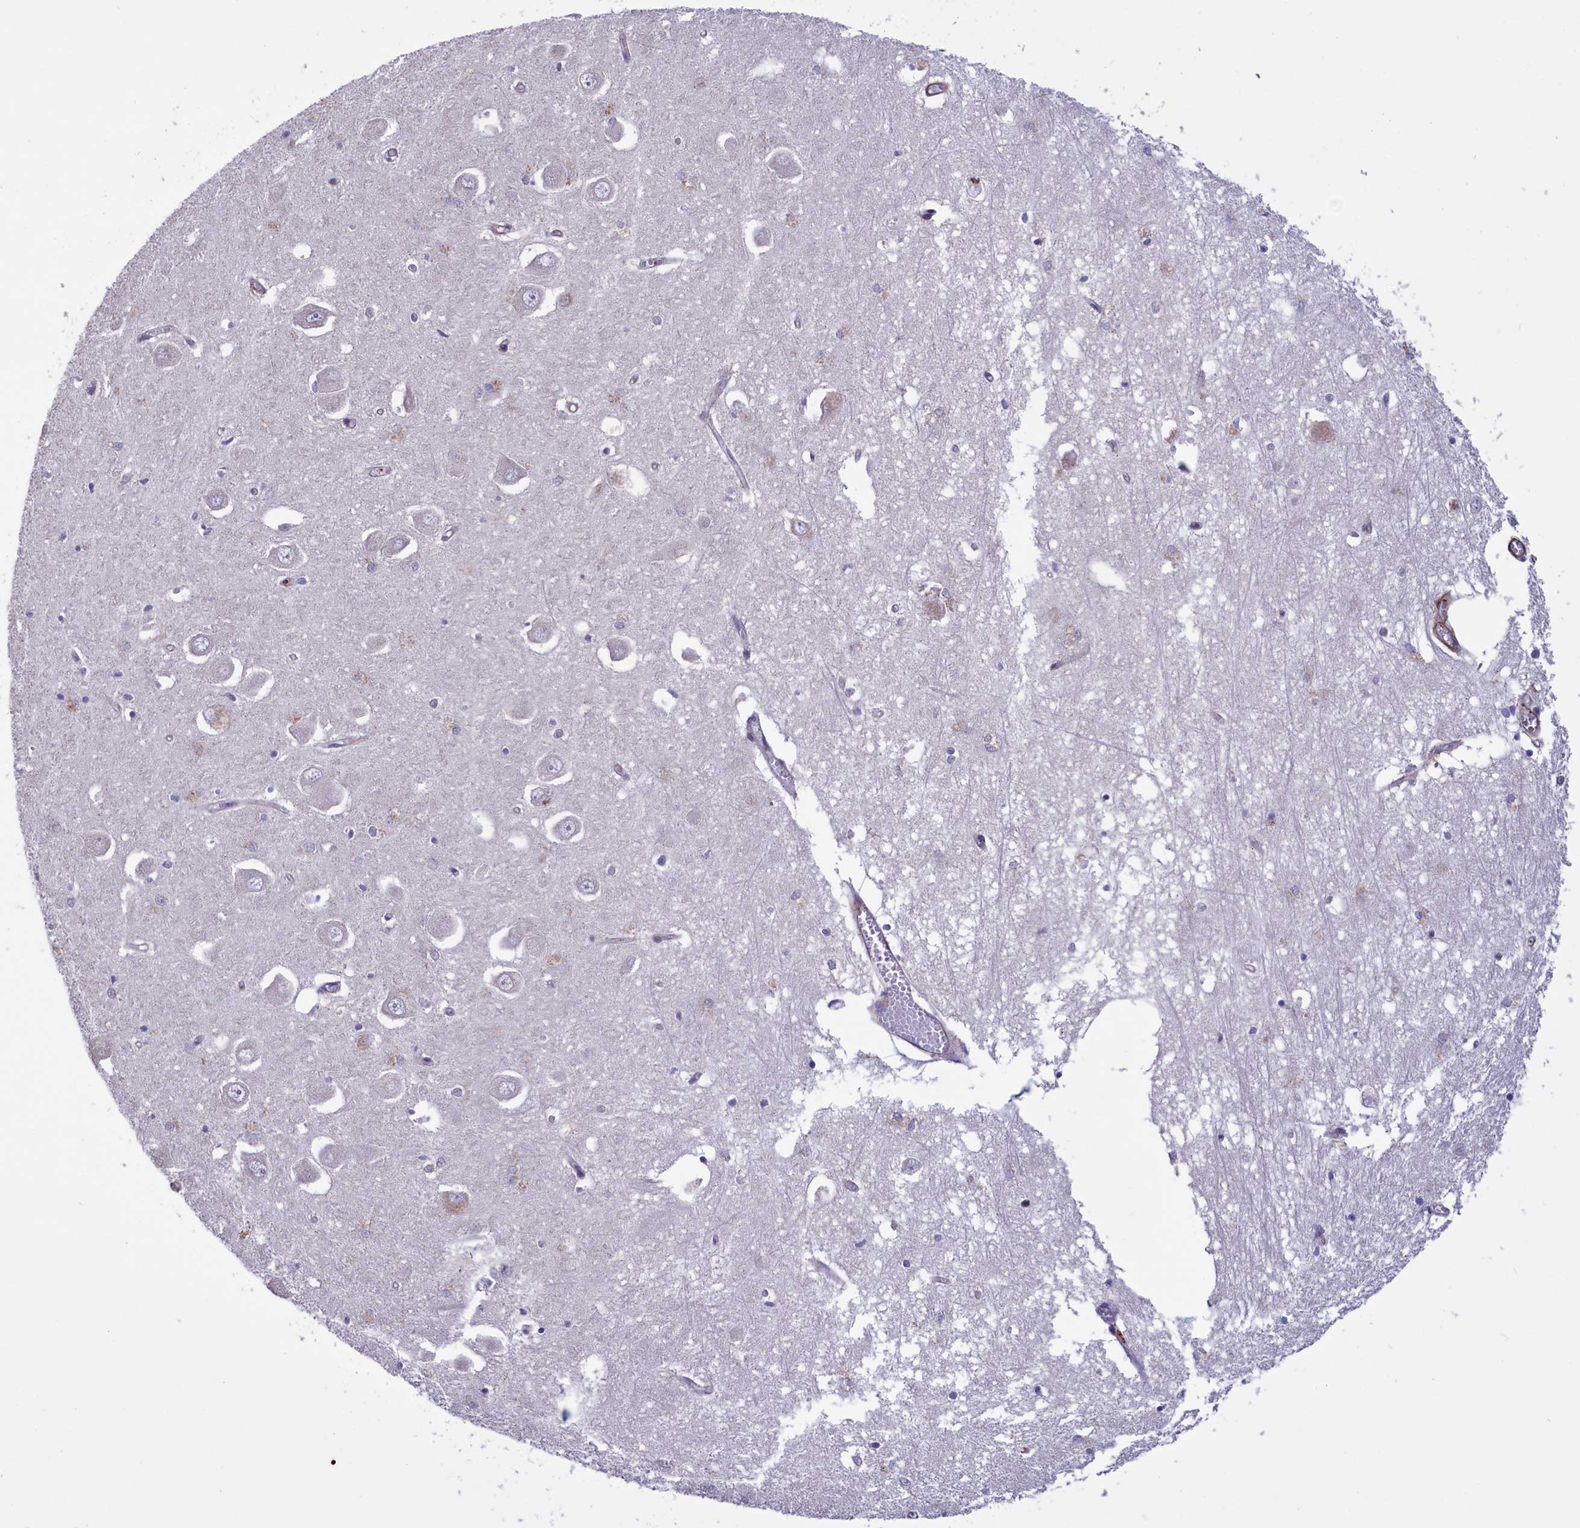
{"staining": {"intensity": "negative", "quantity": "none", "location": "none"}, "tissue": "hippocampus", "cell_type": "Glial cells", "image_type": "normal", "snomed": [{"axis": "morphology", "description": "Normal tissue, NOS"}, {"axis": "topography", "description": "Hippocampus"}], "caption": "Immunohistochemistry photomicrograph of benign human hippocampus stained for a protein (brown), which demonstrates no staining in glial cells.", "gene": "AMDHD2", "patient": {"sex": "male", "age": 70}}